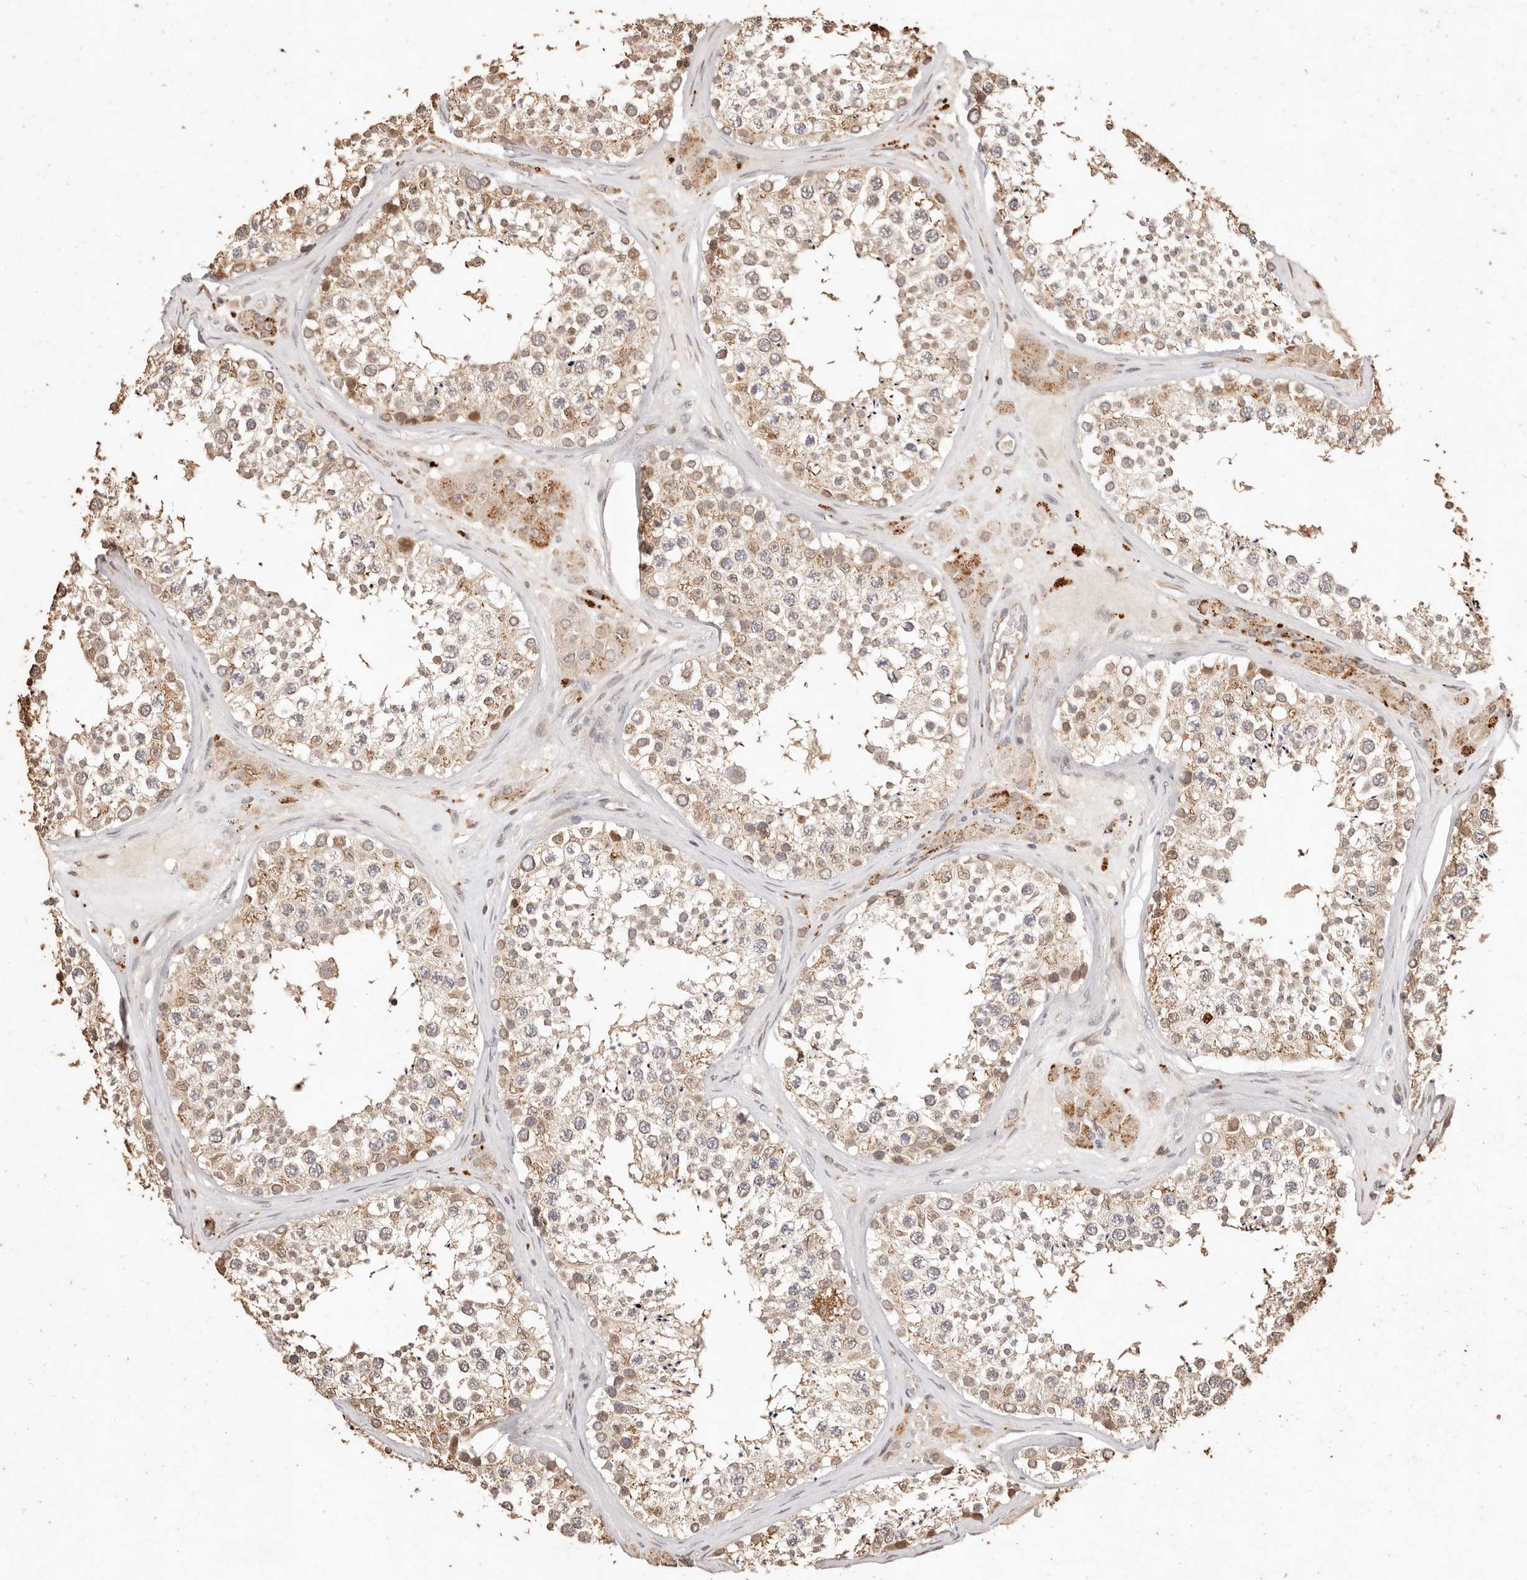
{"staining": {"intensity": "moderate", "quantity": ">75%", "location": "cytoplasmic/membranous,nuclear"}, "tissue": "testis", "cell_type": "Cells in seminiferous ducts", "image_type": "normal", "snomed": [{"axis": "morphology", "description": "Normal tissue, NOS"}, {"axis": "topography", "description": "Testis"}], "caption": "High-power microscopy captured an immunohistochemistry (IHC) photomicrograph of unremarkable testis, revealing moderate cytoplasmic/membranous,nuclear positivity in approximately >75% of cells in seminiferous ducts.", "gene": "KIF9", "patient": {"sex": "male", "age": 46}}